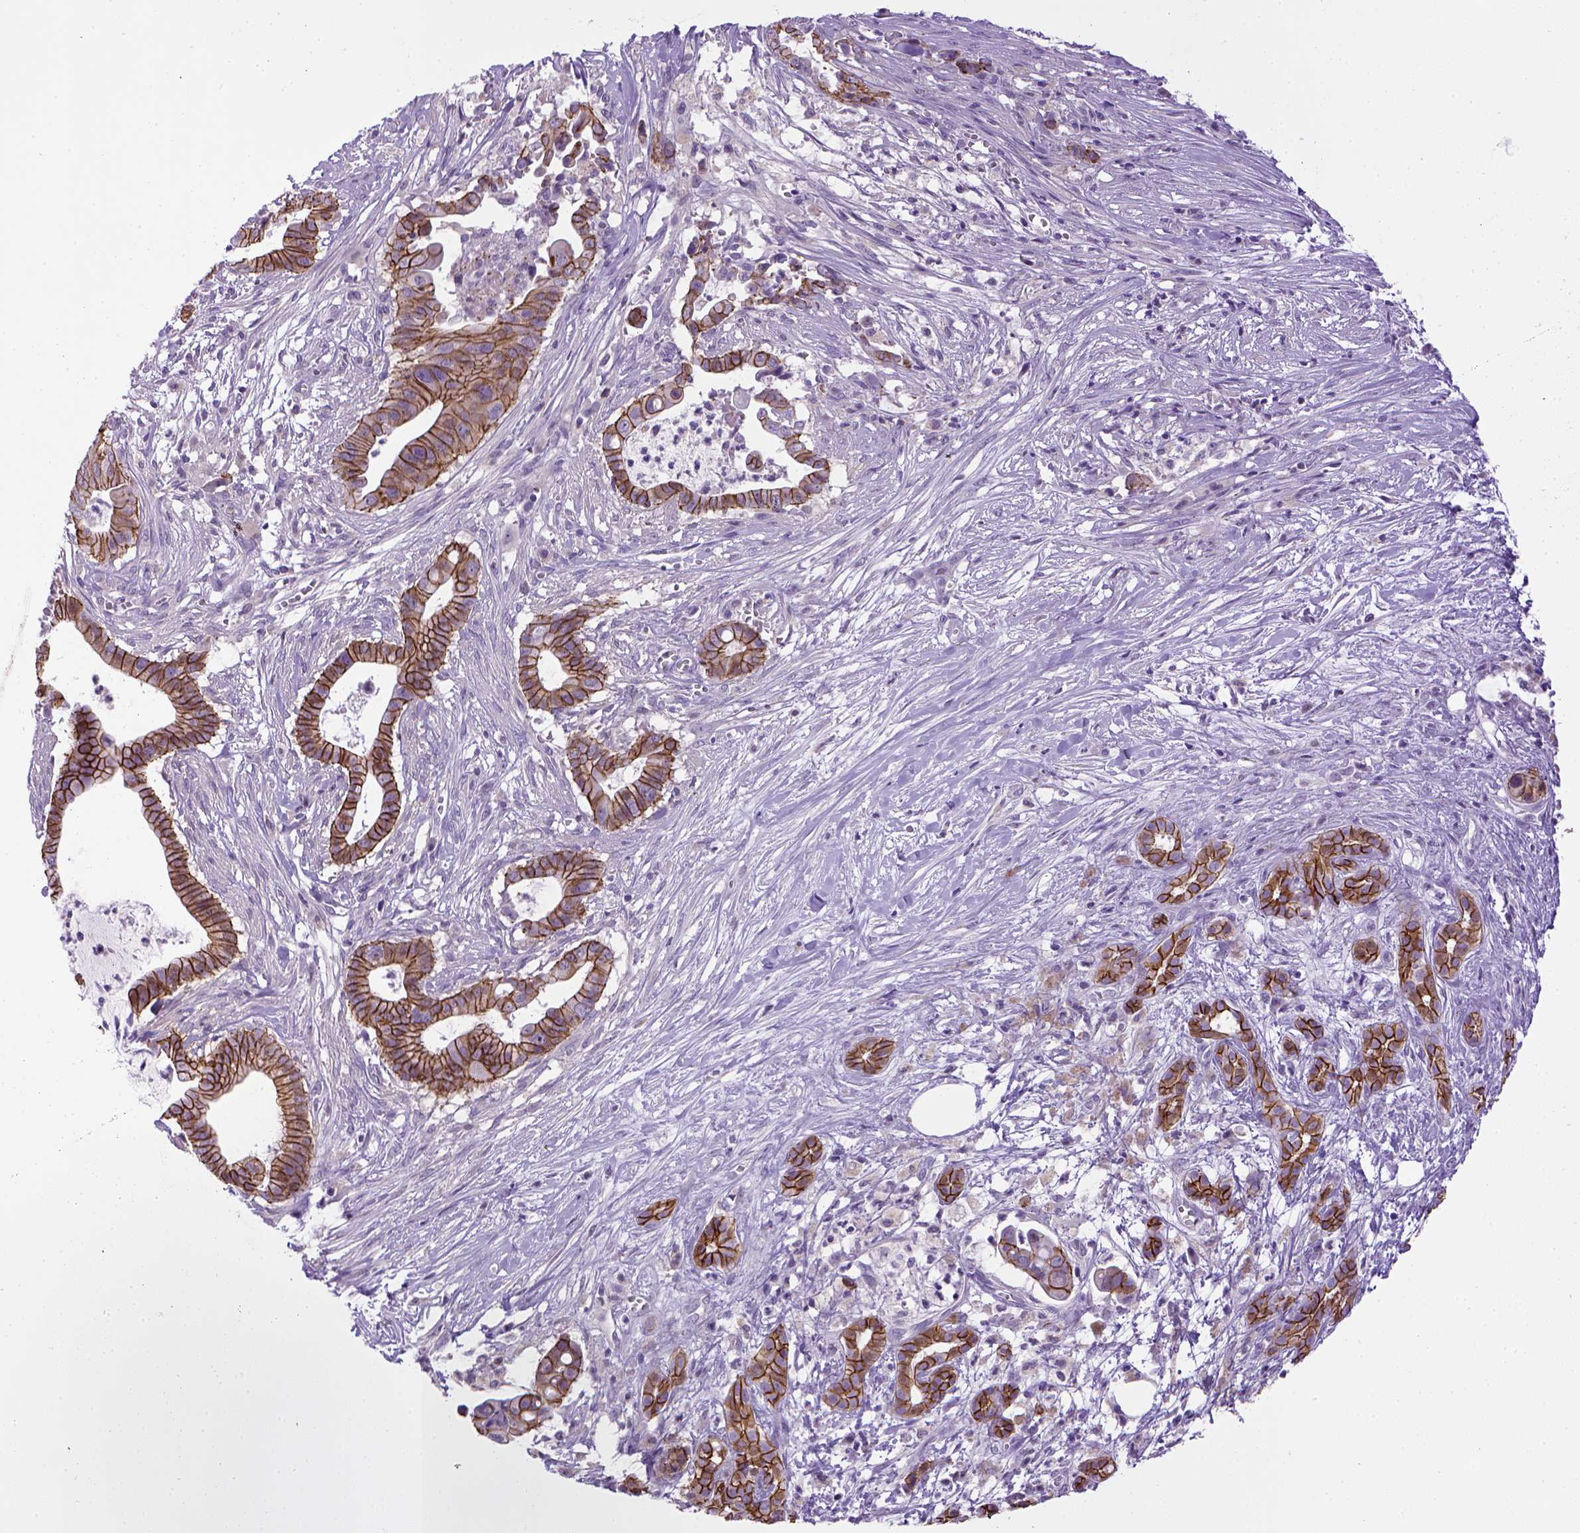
{"staining": {"intensity": "strong", "quantity": ">75%", "location": "cytoplasmic/membranous"}, "tissue": "pancreatic cancer", "cell_type": "Tumor cells", "image_type": "cancer", "snomed": [{"axis": "morphology", "description": "Adenocarcinoma, NOS"}, {"axis": "topography", "description": "Pancreas"}], "caption": "Adenocarcinoma (pancreatic) stained for a protein shows strong cytoplasmic/membranous positivity in tumor cells. The protein of interest is shown in brown color, while the nuclei are stained blue.", "gene": "CDH1", "patient": {"sex": "male", "age": 61}}